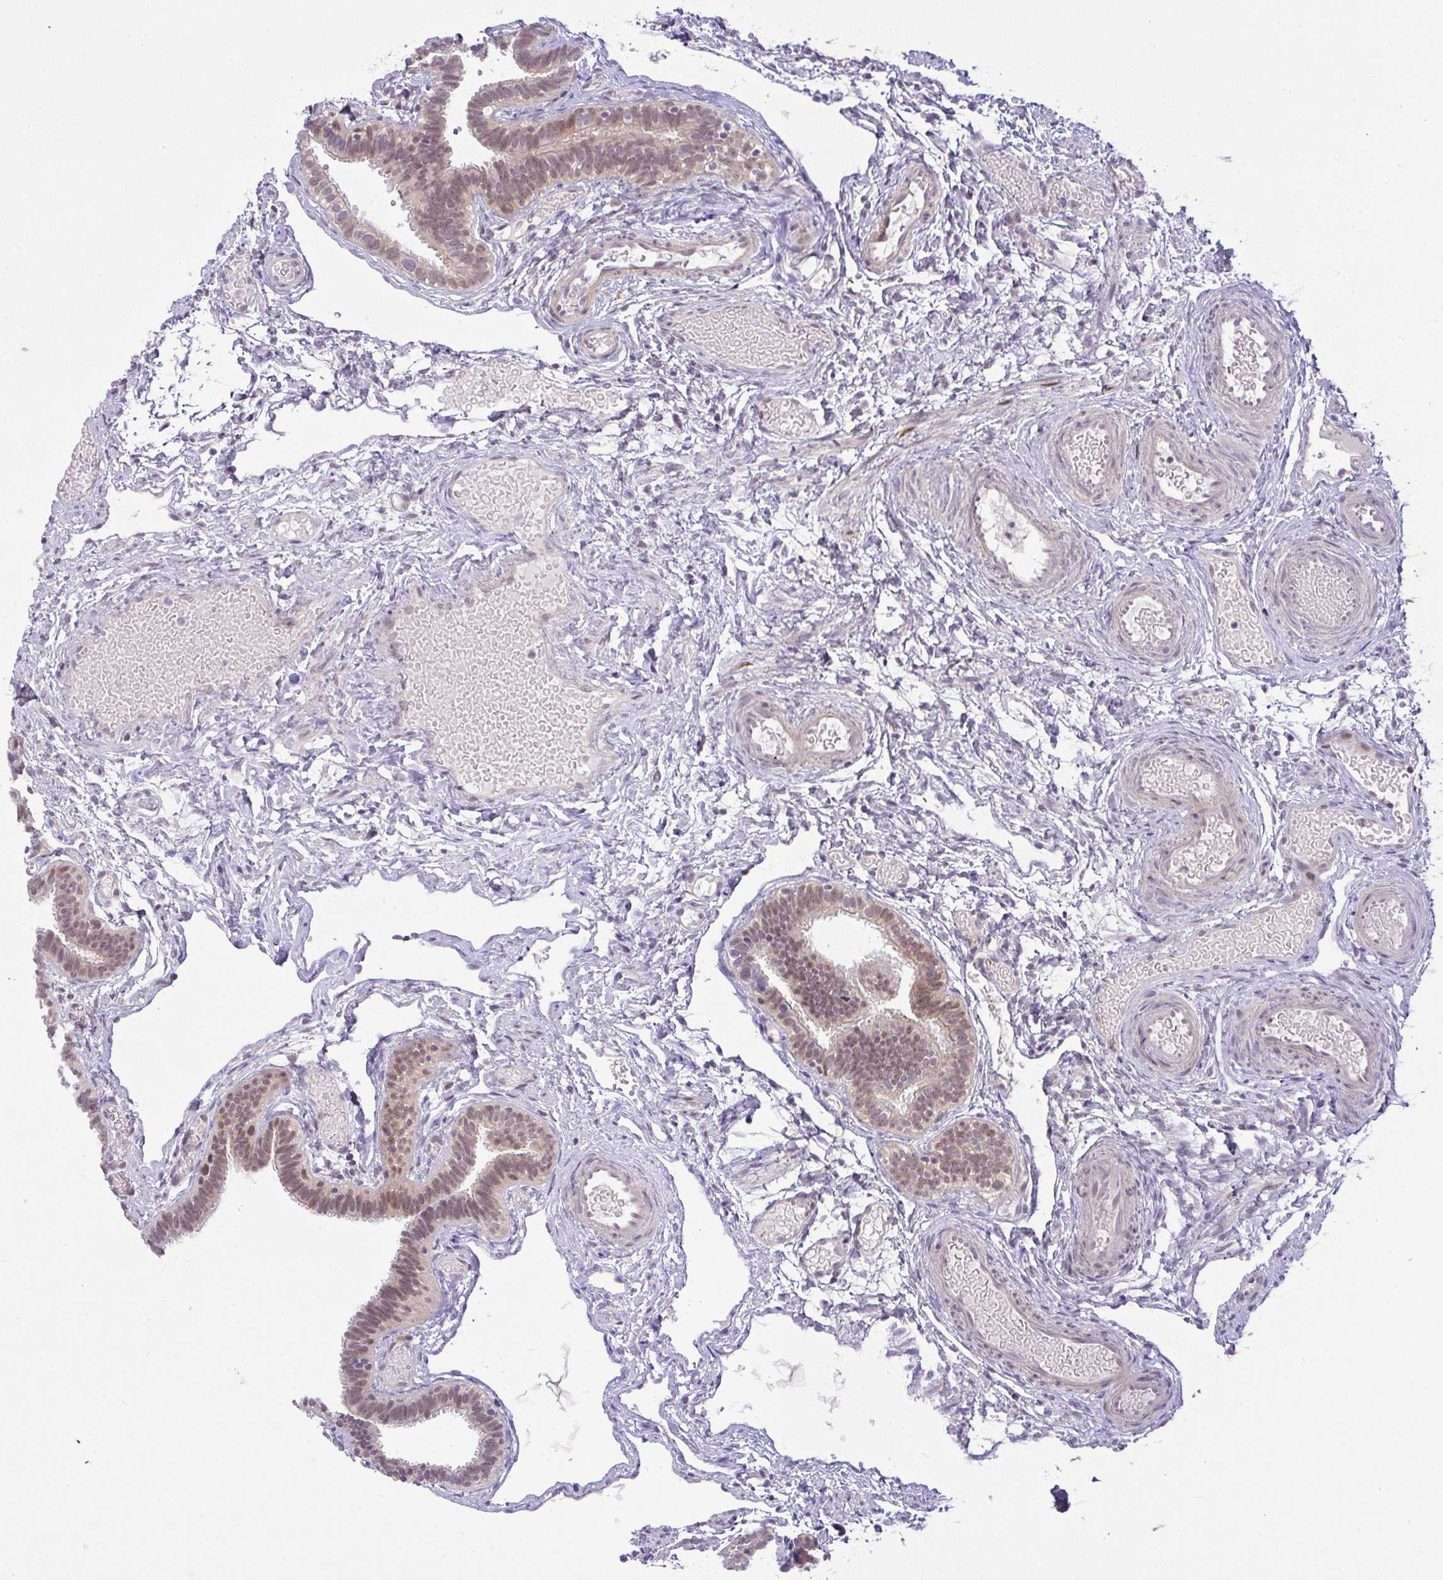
{"staining": {"intensity": "weak", "quantity": "25%-75%", "location": "cytoplasmic/membranous,nuclear"}, "tissue": "fallopian tube", "cell_type": "Glandular cells", "image_type": "normal", "snomed": [{"axis": "morphology", "description": "Normal tissue, NOS"}, {"axis": "topography", "description": "Fallopian tube"}], "caption": "The image displays staining of unremarkable fallopian tube, revealing weak cytoplasmic/membranous,nuclear protein expression (brown color) within glandular cells.", "gene": "CSE1L", "patient": {"sex": "female", "age": 37}}